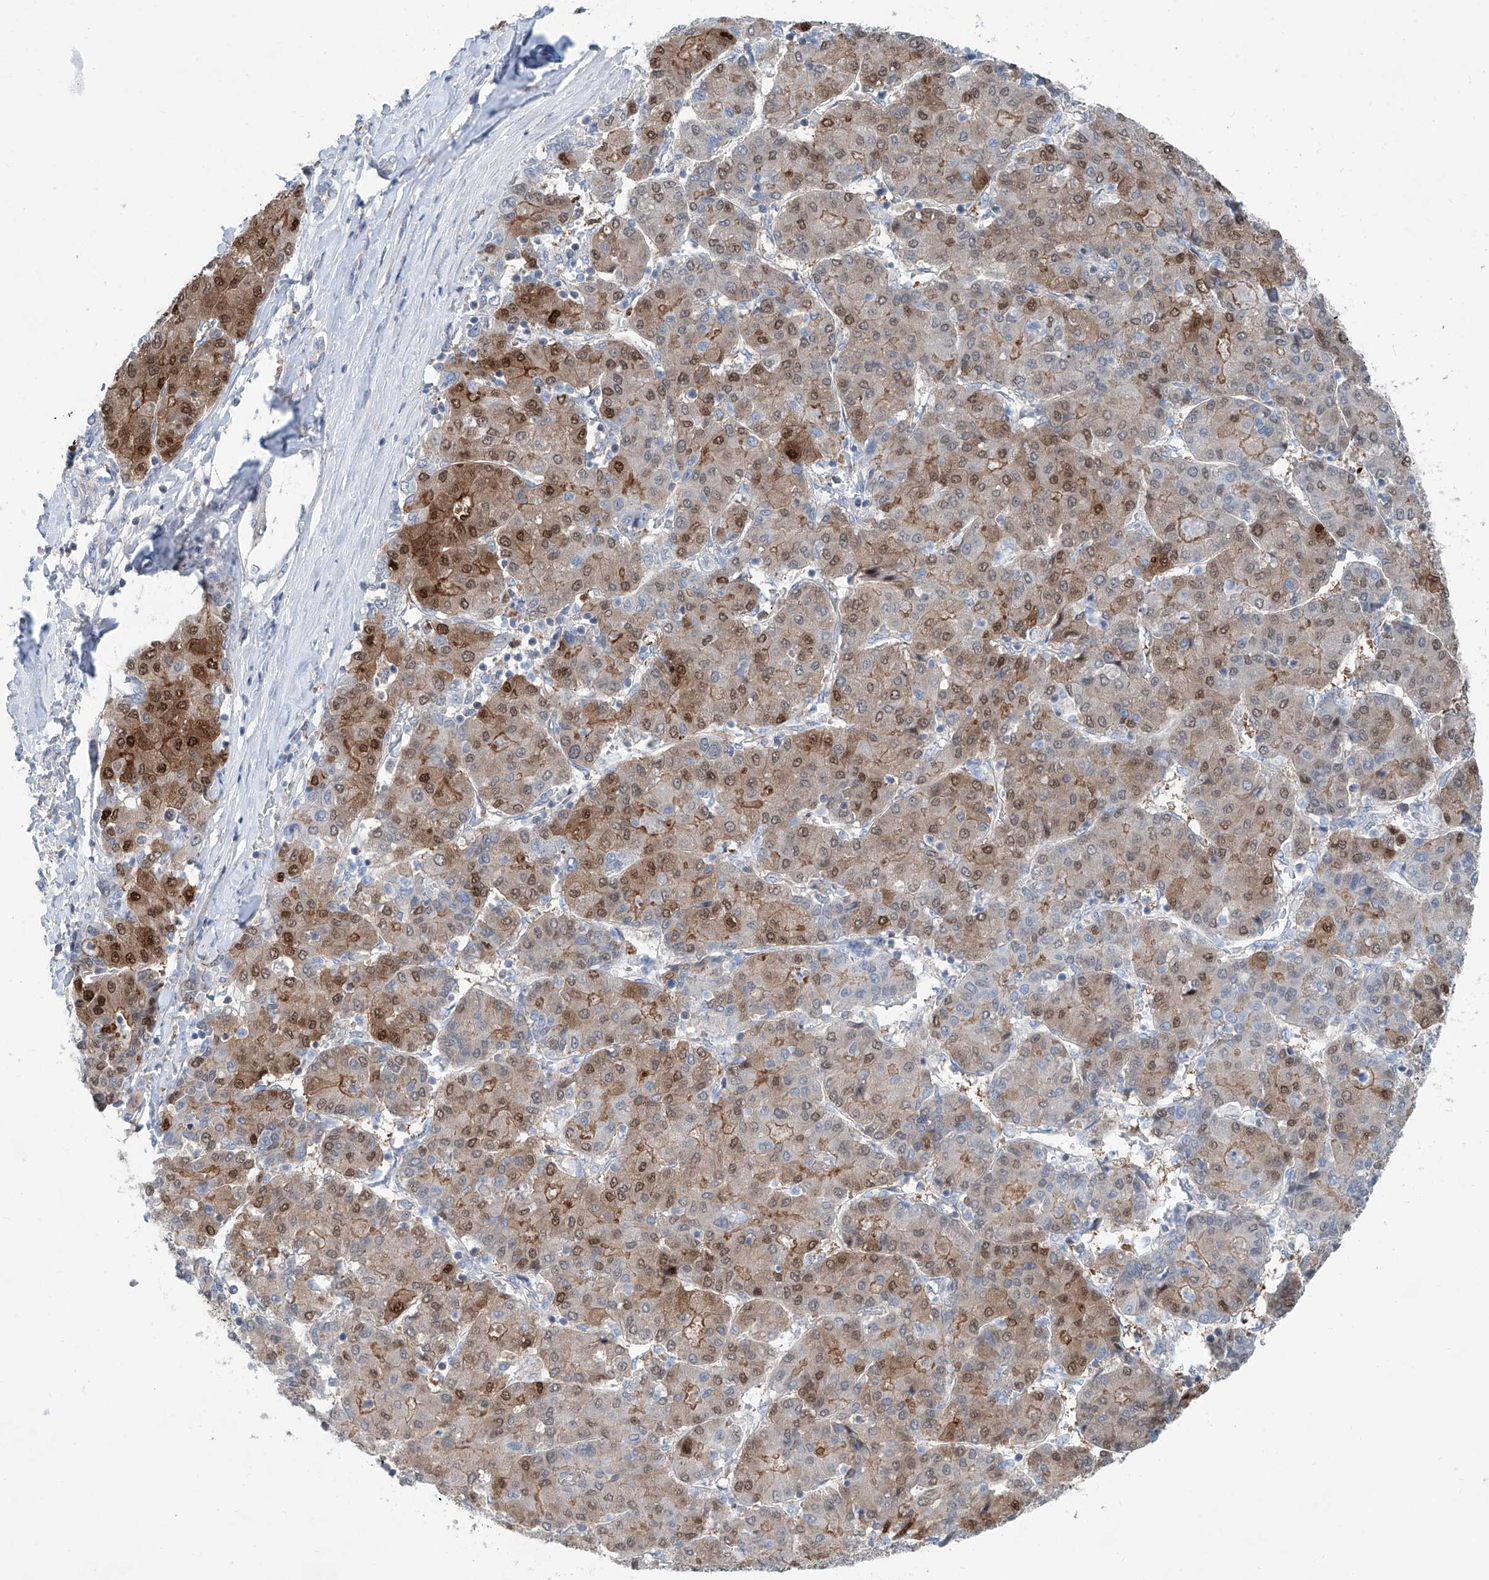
{"staining": {"intensity": "moderate", "quantity": "25%-75%", "location": "cytoplasmic/membranous,nuclear"}, "tissue": "liver cancer", "cell_type": "Tumor cells", "image_type": "cancer", "snomed": [{"axis": "morphology", "description": "Carcinoma, Hepatocellular, NOS"}, {"axis": "topography", "description": "Liver"}], "caption": "Tumor cells demonstrate medium levels of moderate cytoplasmic/membranous and nuclear expression in approximately 25%-75% of cells in liver hepatocellular carcinoma. (Stains: DAB (3,3'-diaminobenzidine) in brown, nuclei in blue, Microscopy: brightfield microscopy at high magnification).", "gene": "ANKRD34A", "patient": {"sex": "male", "age": 65}}